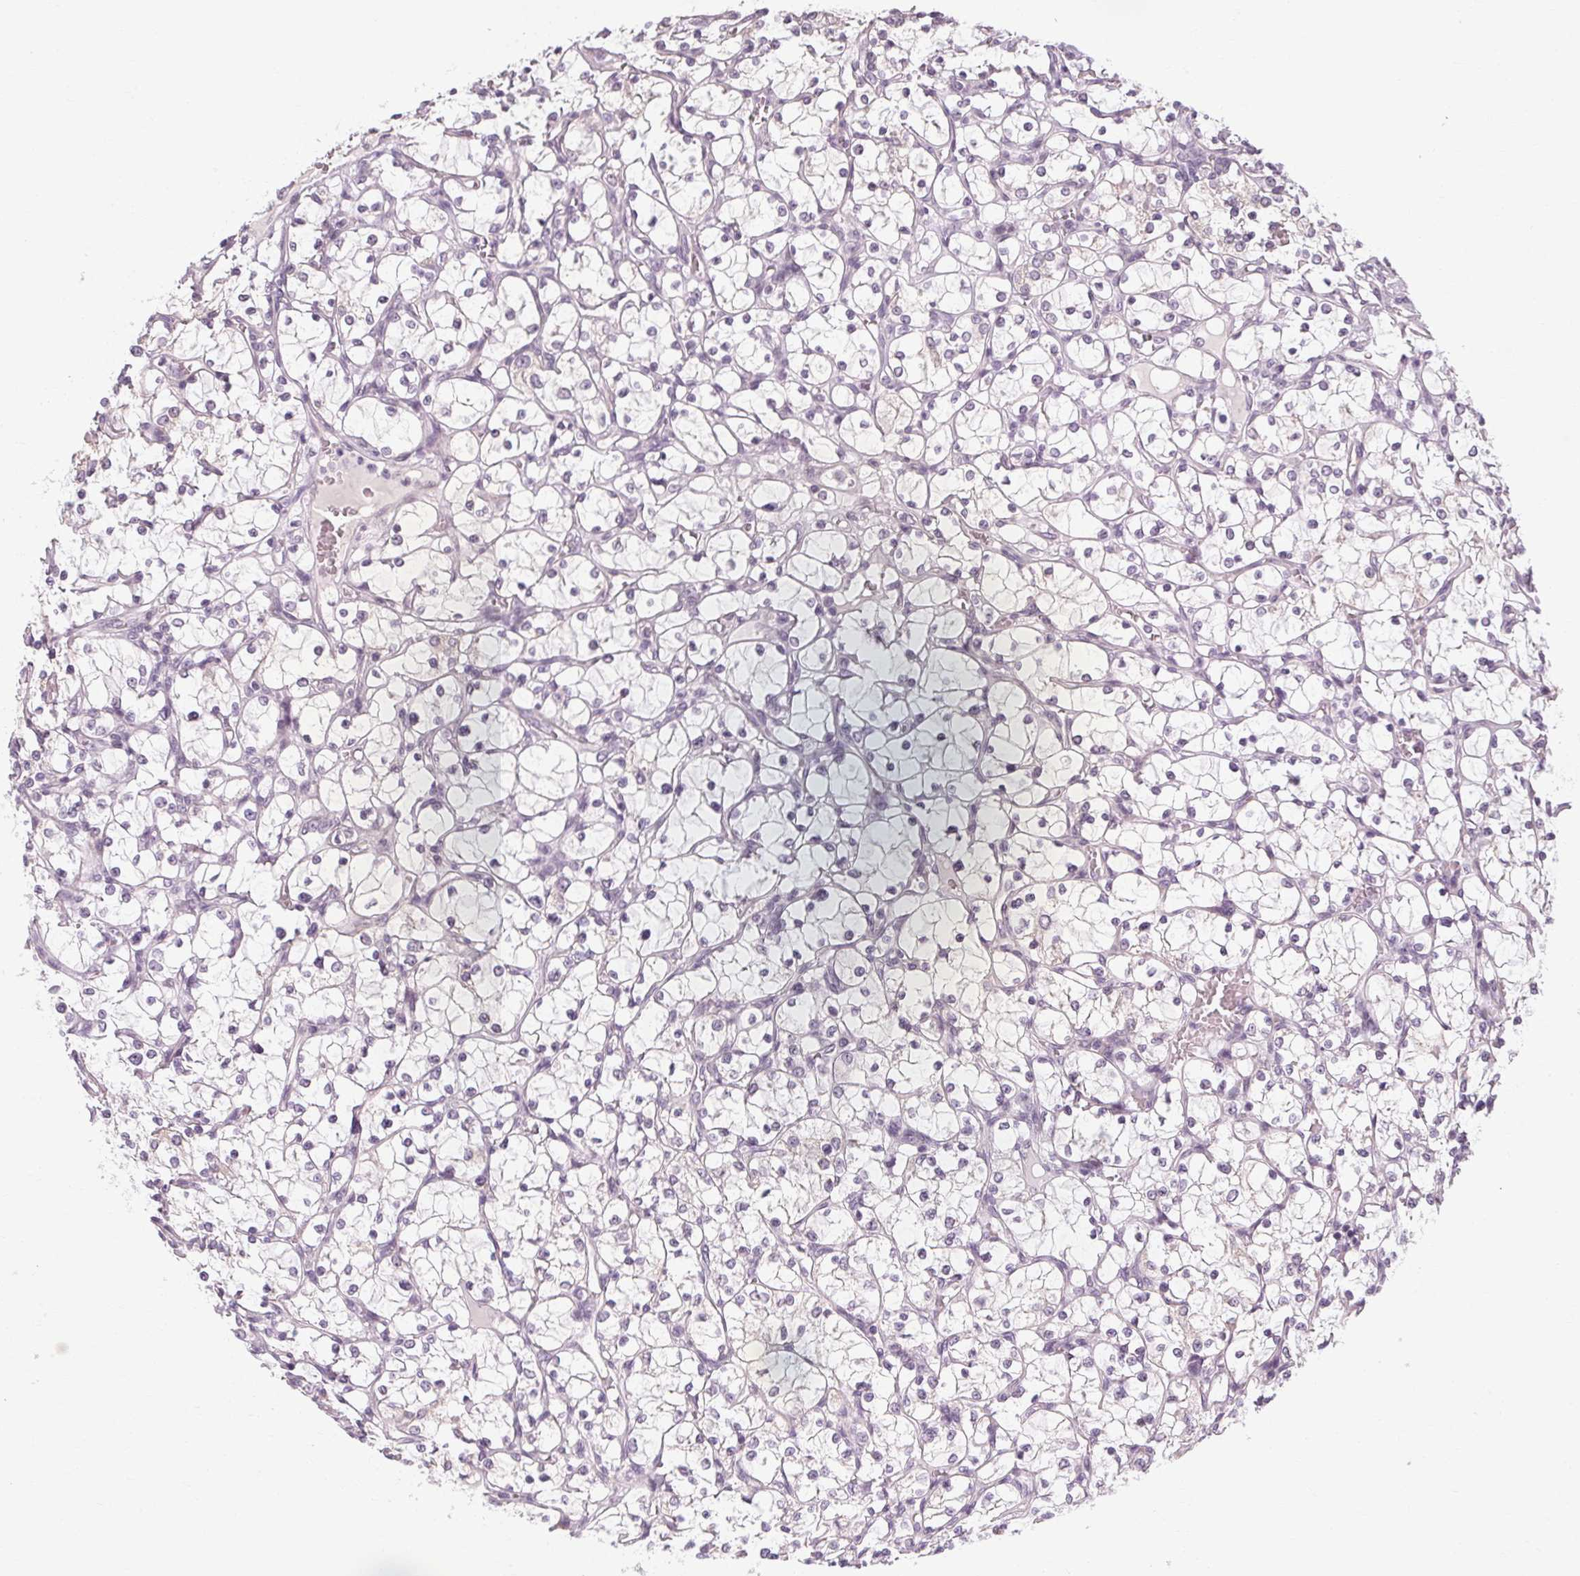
{"staining": {"intensity": "negative", "quantity": "none", "location": "none"}, "tissue": "renal cancer", "cell_type": "Tumor cells", "image_type": "cancer", "snomed": [{"axis": "morphology", "description": "Adenocarcinoma, NOS"}, {"axis": "topography", "description": "Kidney"}], "caption": "A histopathology image of human renal cancer is negative for staining in tumor cells.", "gene": "KLHL40", "patient": {"sex": "female", "age": 69}}